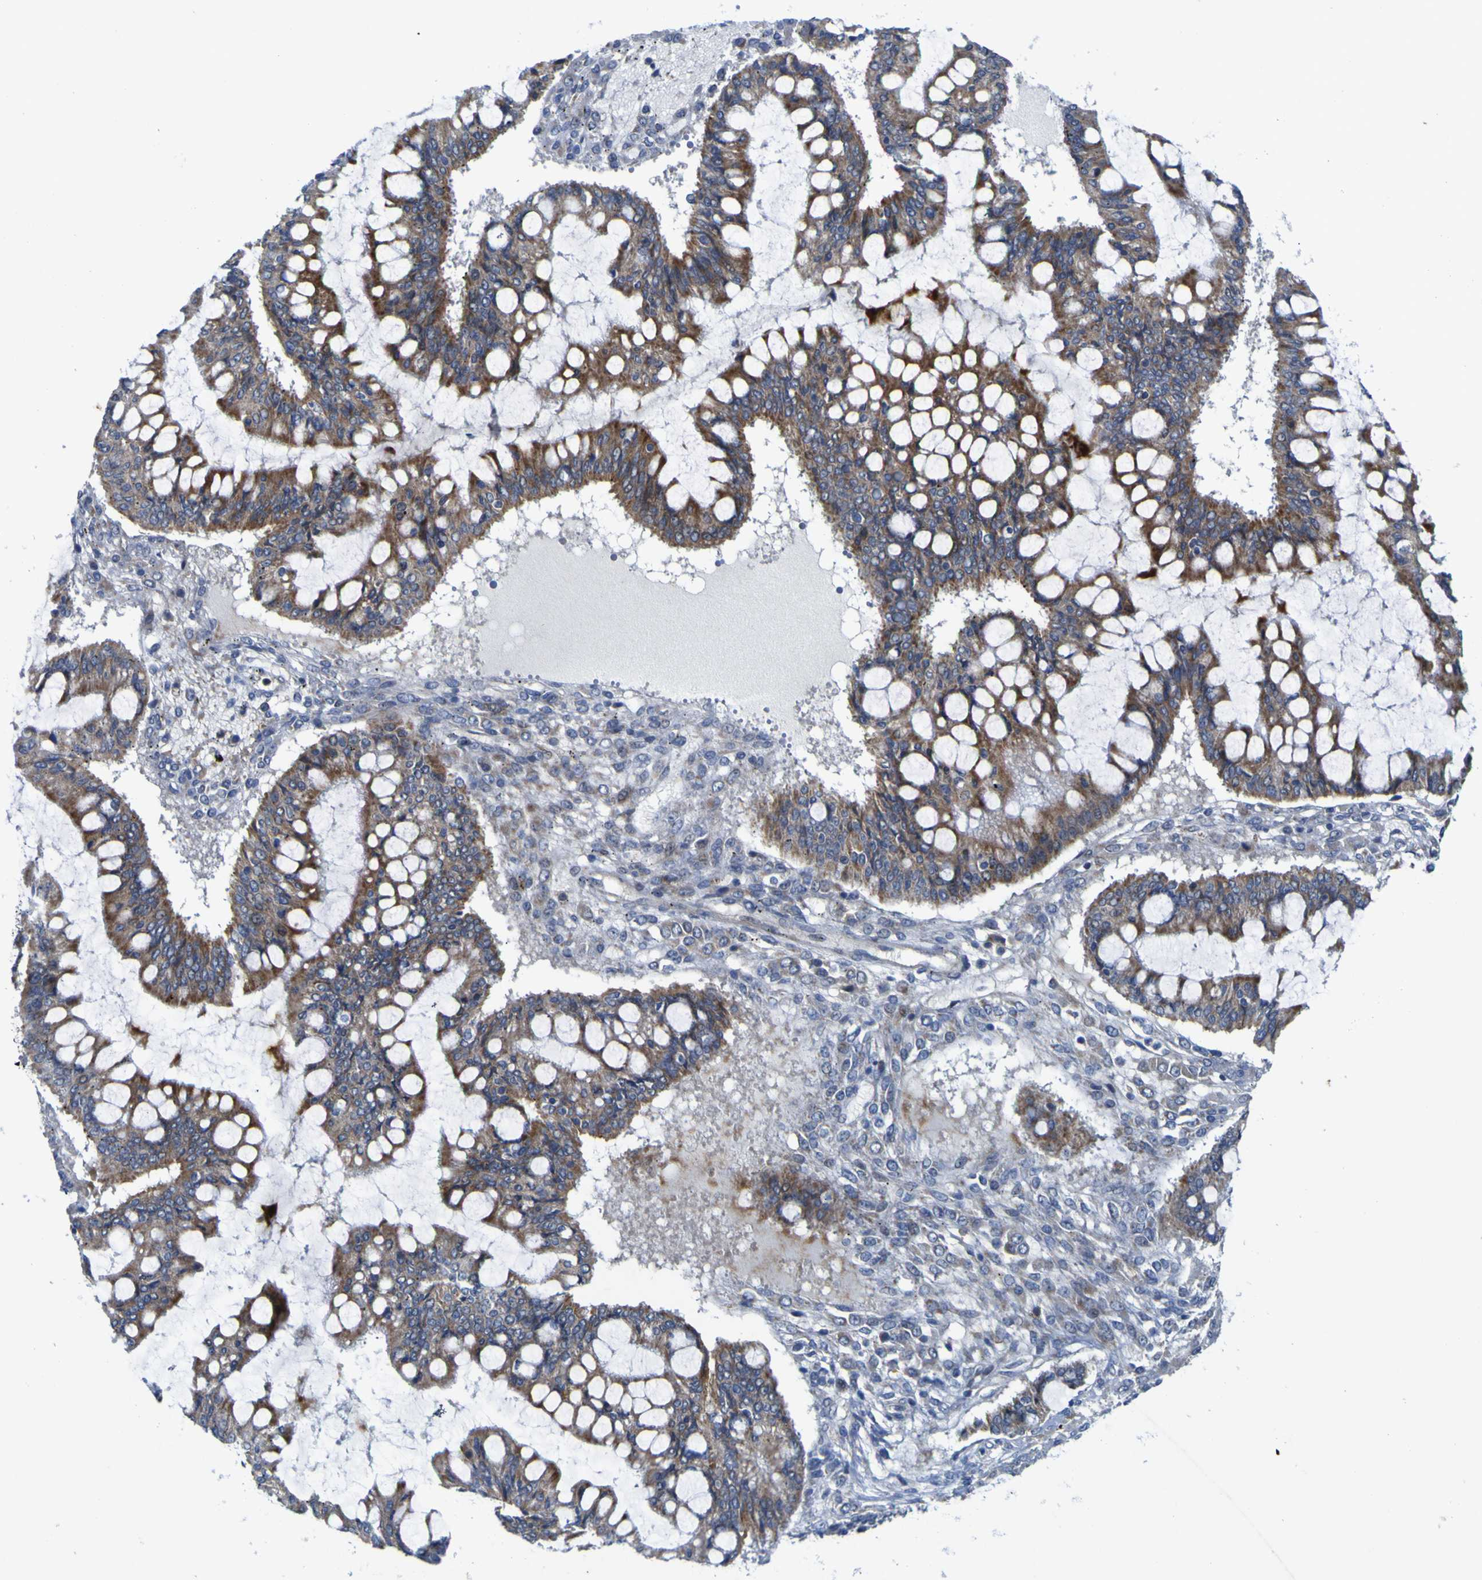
{"staining": {"intensity": "moderate", "quantity": ">75%", "location": "cytoplasmic/membranous"}, "tissue": "ovarian cancer", "cell_type": "Tumor cells", "image_type": "cancer", "snomed": [{"axis": "morphology", "description": "Cystadenocarcinoma, mucinous, NOS"}, {"axis": "topography", "description": "Ovary"}], "caption": "Human ovarian cancer (mucinous cystadenocarcinoma) stained for a protein (brown) displays moderate cytoplasmic/membranous positive staining in about >75% of tumor cells.", "gene": "NAV1", "patient": {"sex": "female", "age": 73}}